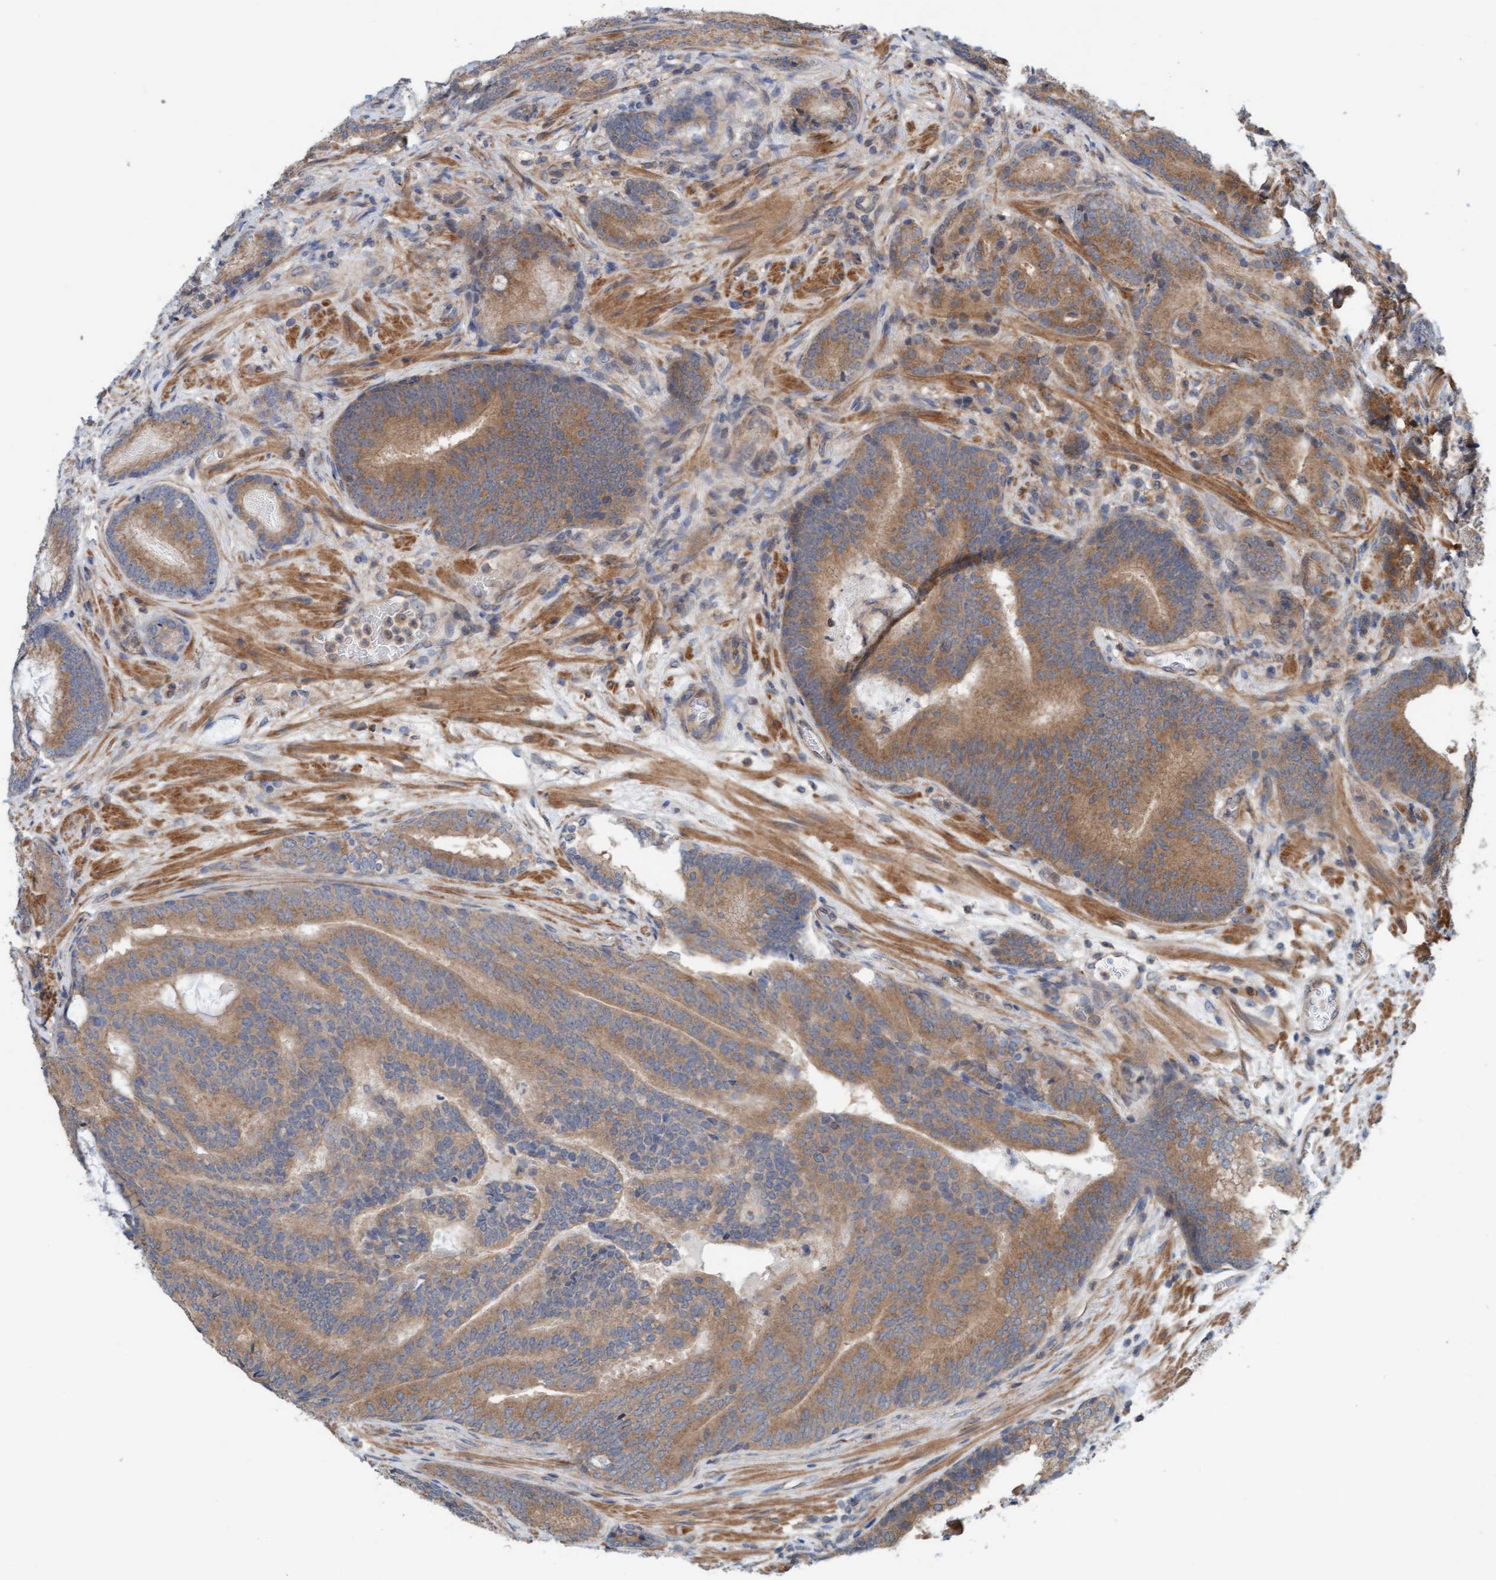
{"staining": {"intensity": "moderate", "quantity": ">75%", "location": "cytoplasmic/membranous"}, "tissue": "prostate cancer", "cell_type": "Tumor cells", "image_type": "cancer", "snomed": [{"axis": "morphology", "description": "Adenocarcinoma, High grade"}, {"axis": "topography", "description": "Prostate"}], "caption": "A medium amount of moderate cytoplasmic/membranous staining is identified in about >75% of tumor cells in prostate adenocarcinoma (high-grade) tissue.", "gene": "UBAP1", "patient": {"sex": "male", "age": 55}}